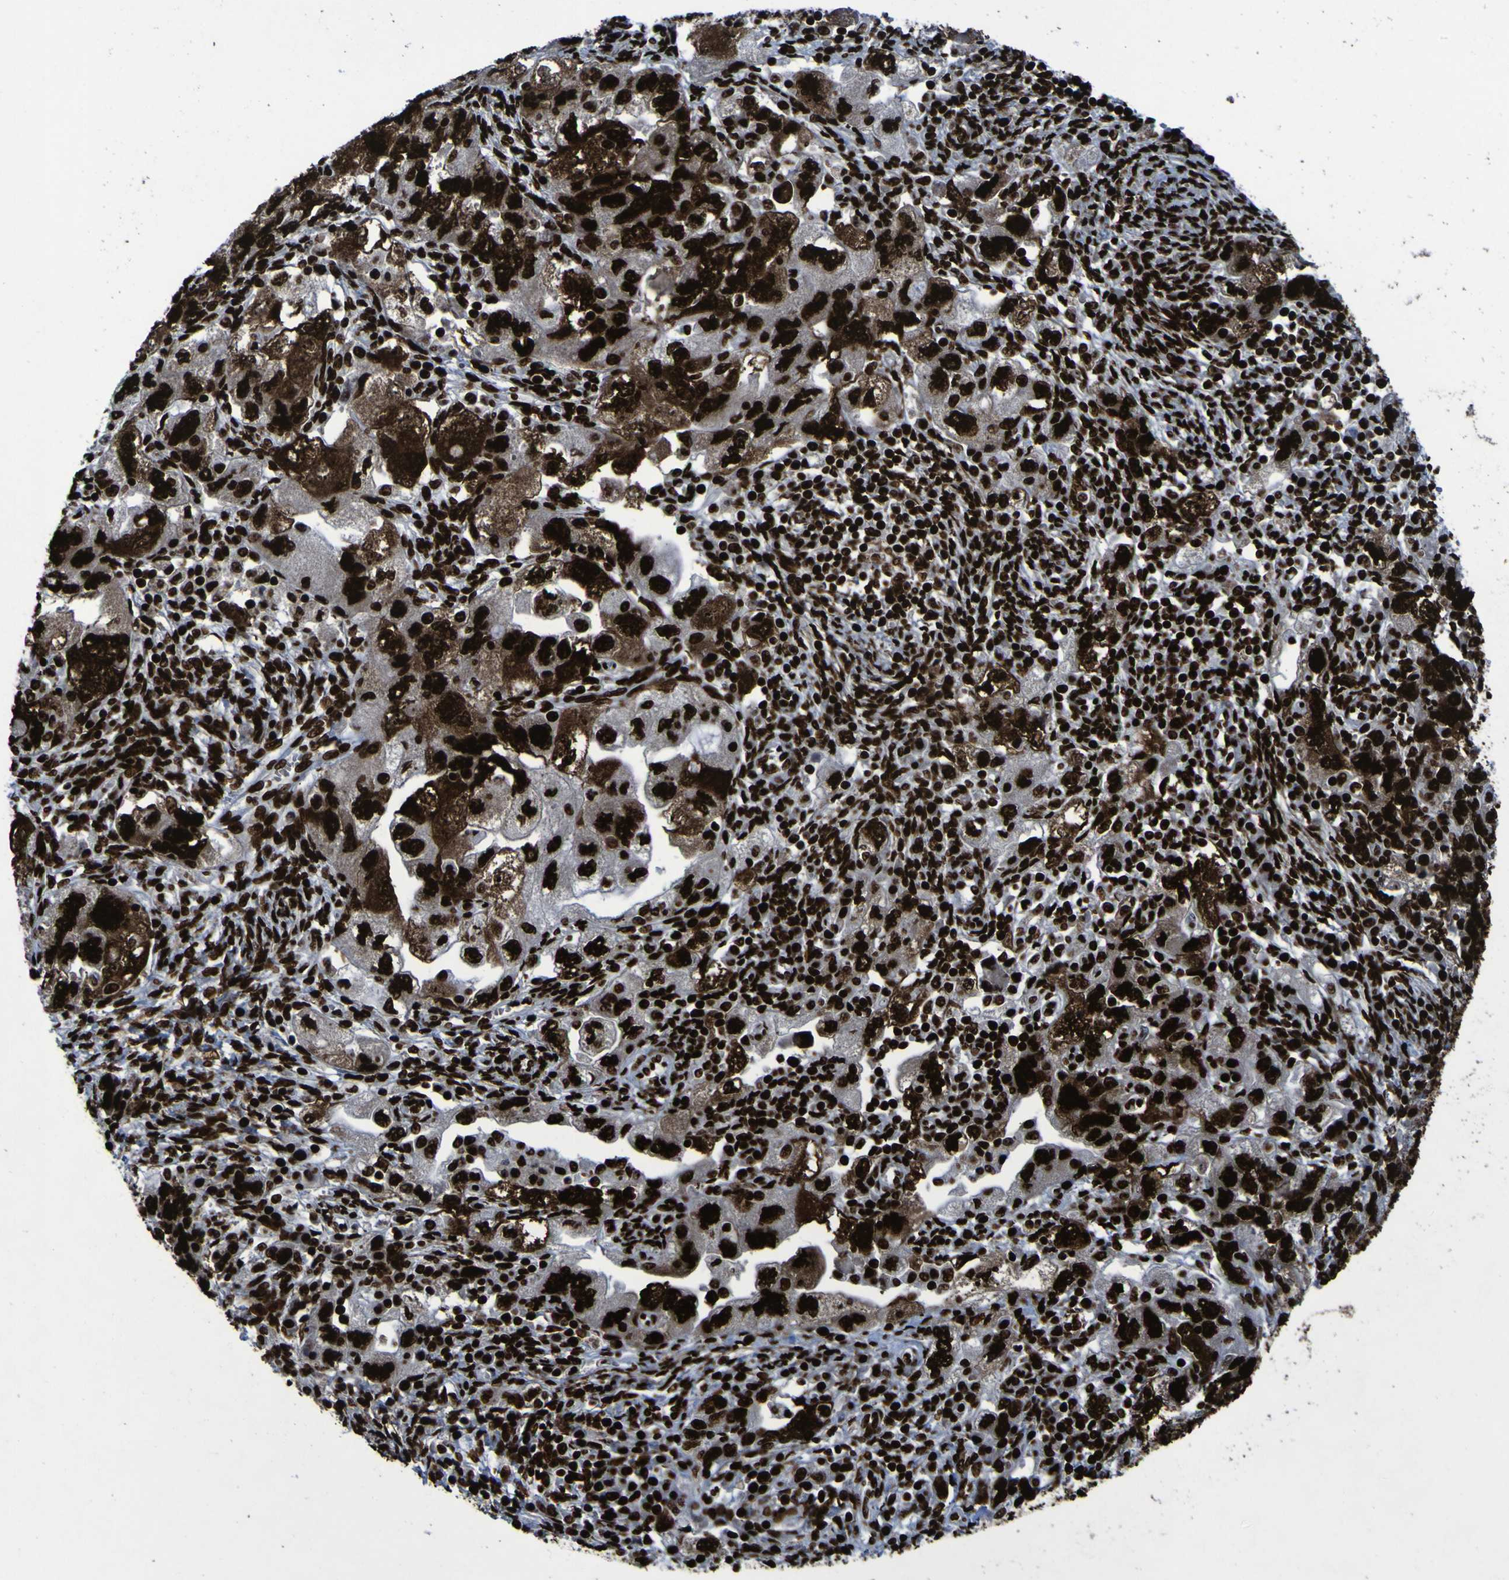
{"staining": {"intensity": "strong", "quantity": ">75%", "location": "nuclear"}, "tissue": "ovarian cancer", "cell_type": "Tumor cells", "image_type": "cancer", "snomed": [{"axis": "morphology", "description": "Carcinoma, NOS"}, {"axis": "morphology", "description": "Cystadenocarcinoma, serous, NOS"}, {"axis": "topography", "description": "Ovary"}], "caption": "Human ovarian cancer stained for a protein (brown) exhibits strong nuclear positive positivity in about >75% of tumor cells.", "gene": "NPM1", "patient": {"sex": "female", "age": 69}}